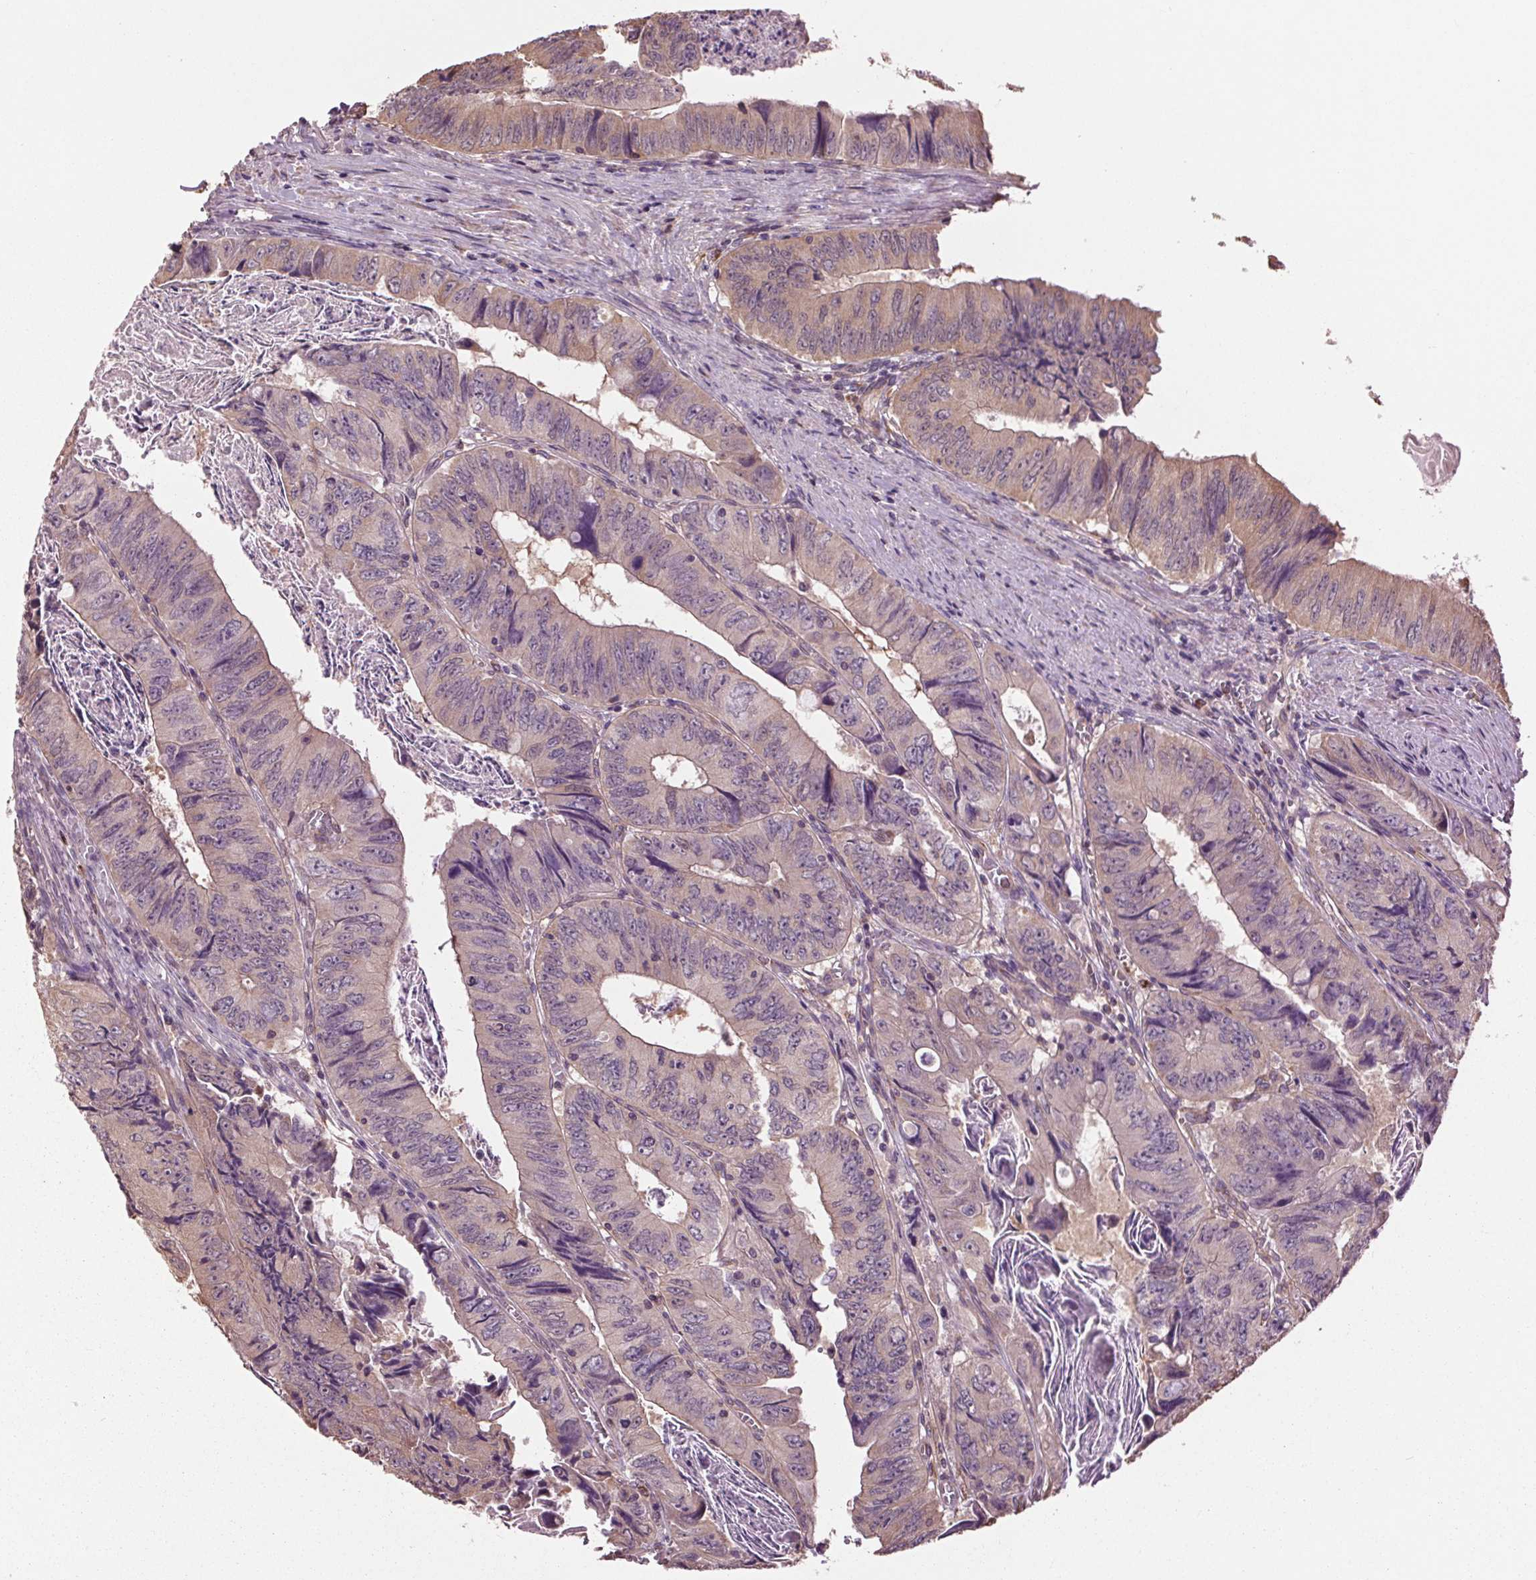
{"staining": {"intensity": "weak", "quantity": "25%-75%", "location": "cytoplasmic/membranous"}, "tissue": "colorectal cancer", "cell_type": "Tumor cells", "image_type": "cancer", "snomed": [{"axis": "morphology", "description": "Adenocarcinoma, NOS"}, {"axis": "topography", "description": "Colon"}], "caption": "Colorectal adenocarcinoma stained for a protein (brown) shows weak cytoplasmic/membranous positive positivity in approximately 25%-75% of tumor cells.", "gene": "RNPEP", "patient": {"sex": "female", "age": 84}}